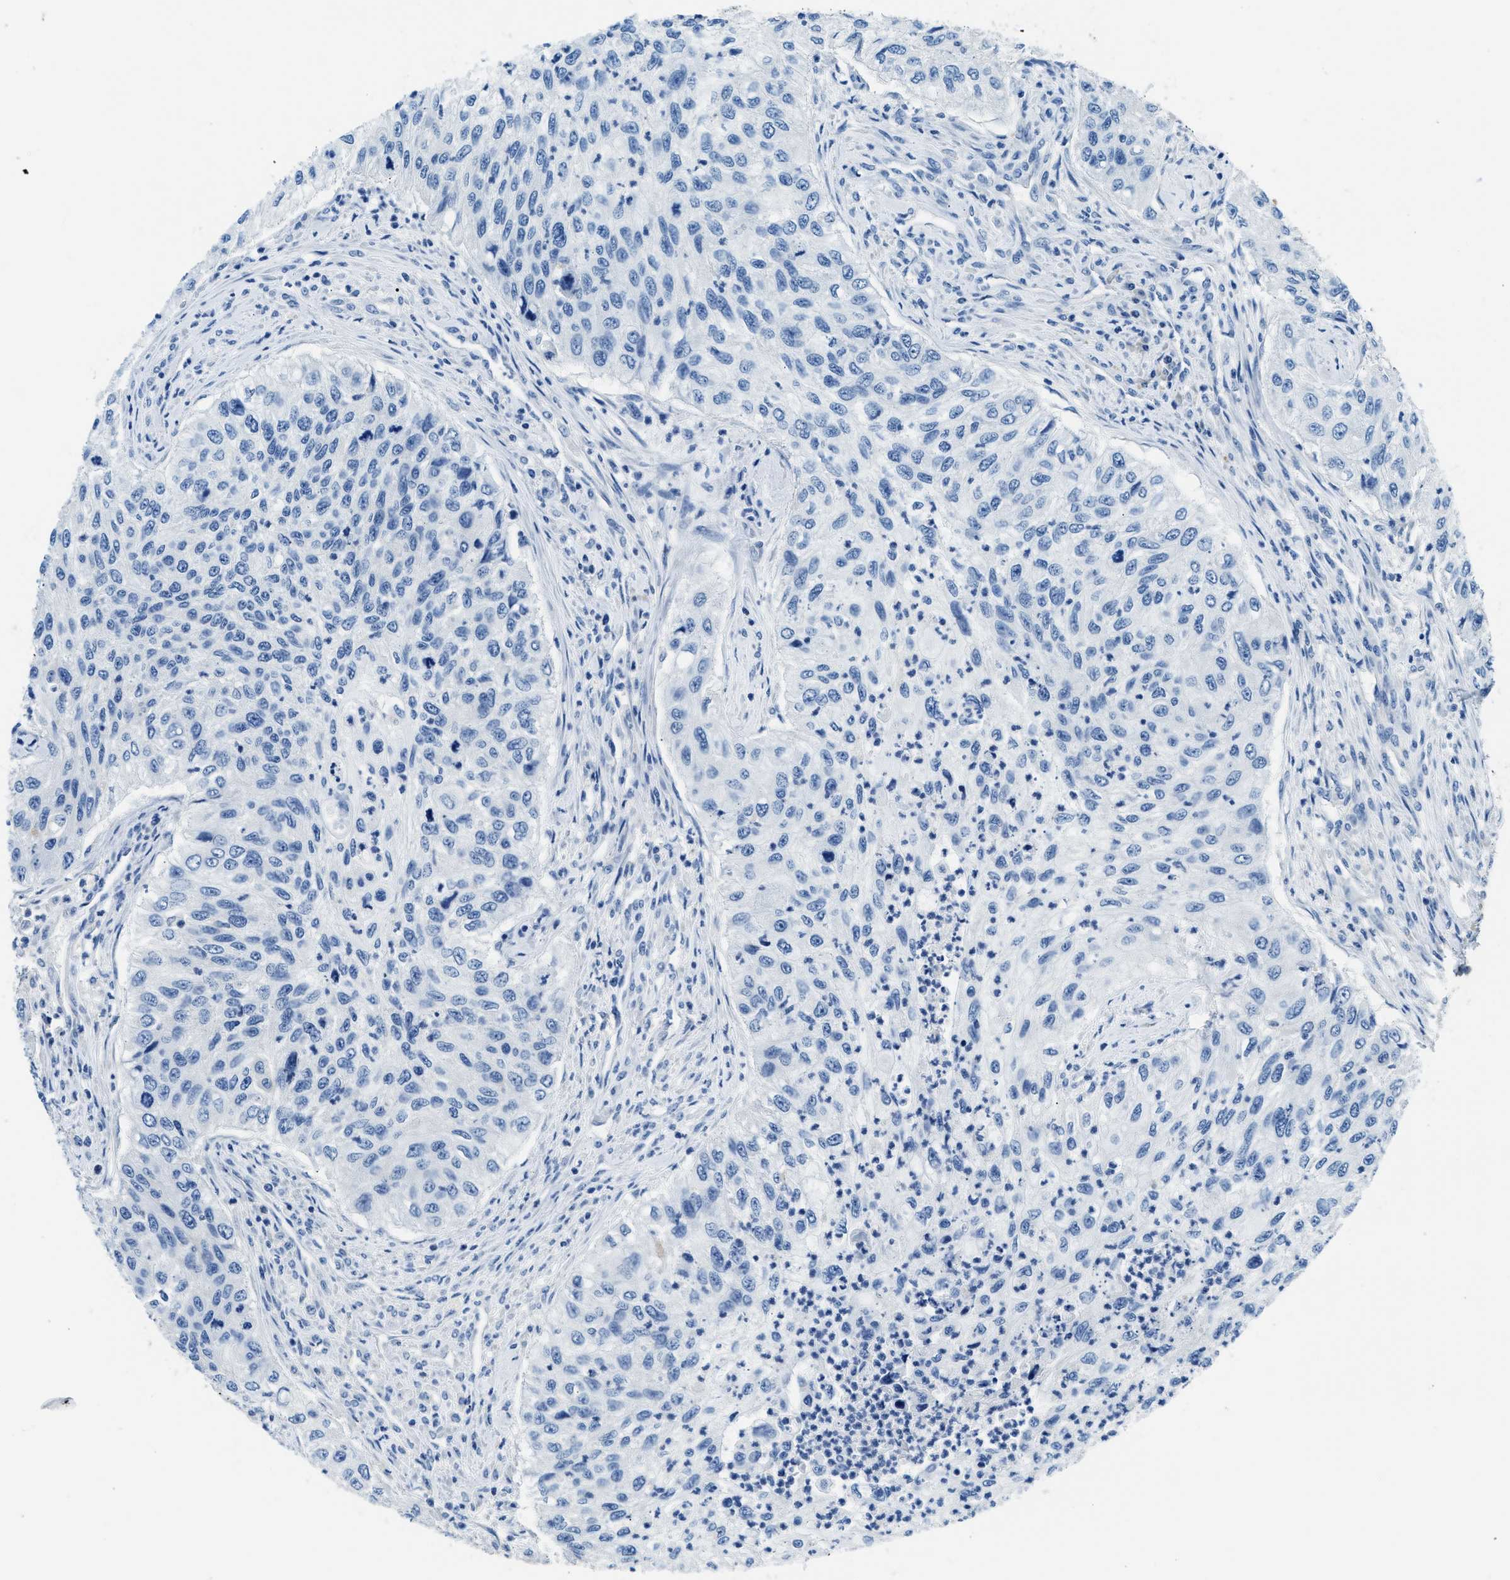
{"staining": {"intensity": "negative", "quantity": "none", "location": "none"}, "tissue": "urothelial cancer", "cell_type": "Tumor cells", "image_type": "cancer", "snomed": [{"axis": "morphology", "description": "Urothelial carcinoma, High grade"}, {"axis": "topography", "description": "Urinary bladder"}], "caption": "The histopathology image demonstrates no significant positivity in tumor cells of urothelial cancer.", "gene": "CLDN18", "patient": {"sex": "female", "age": 60}}